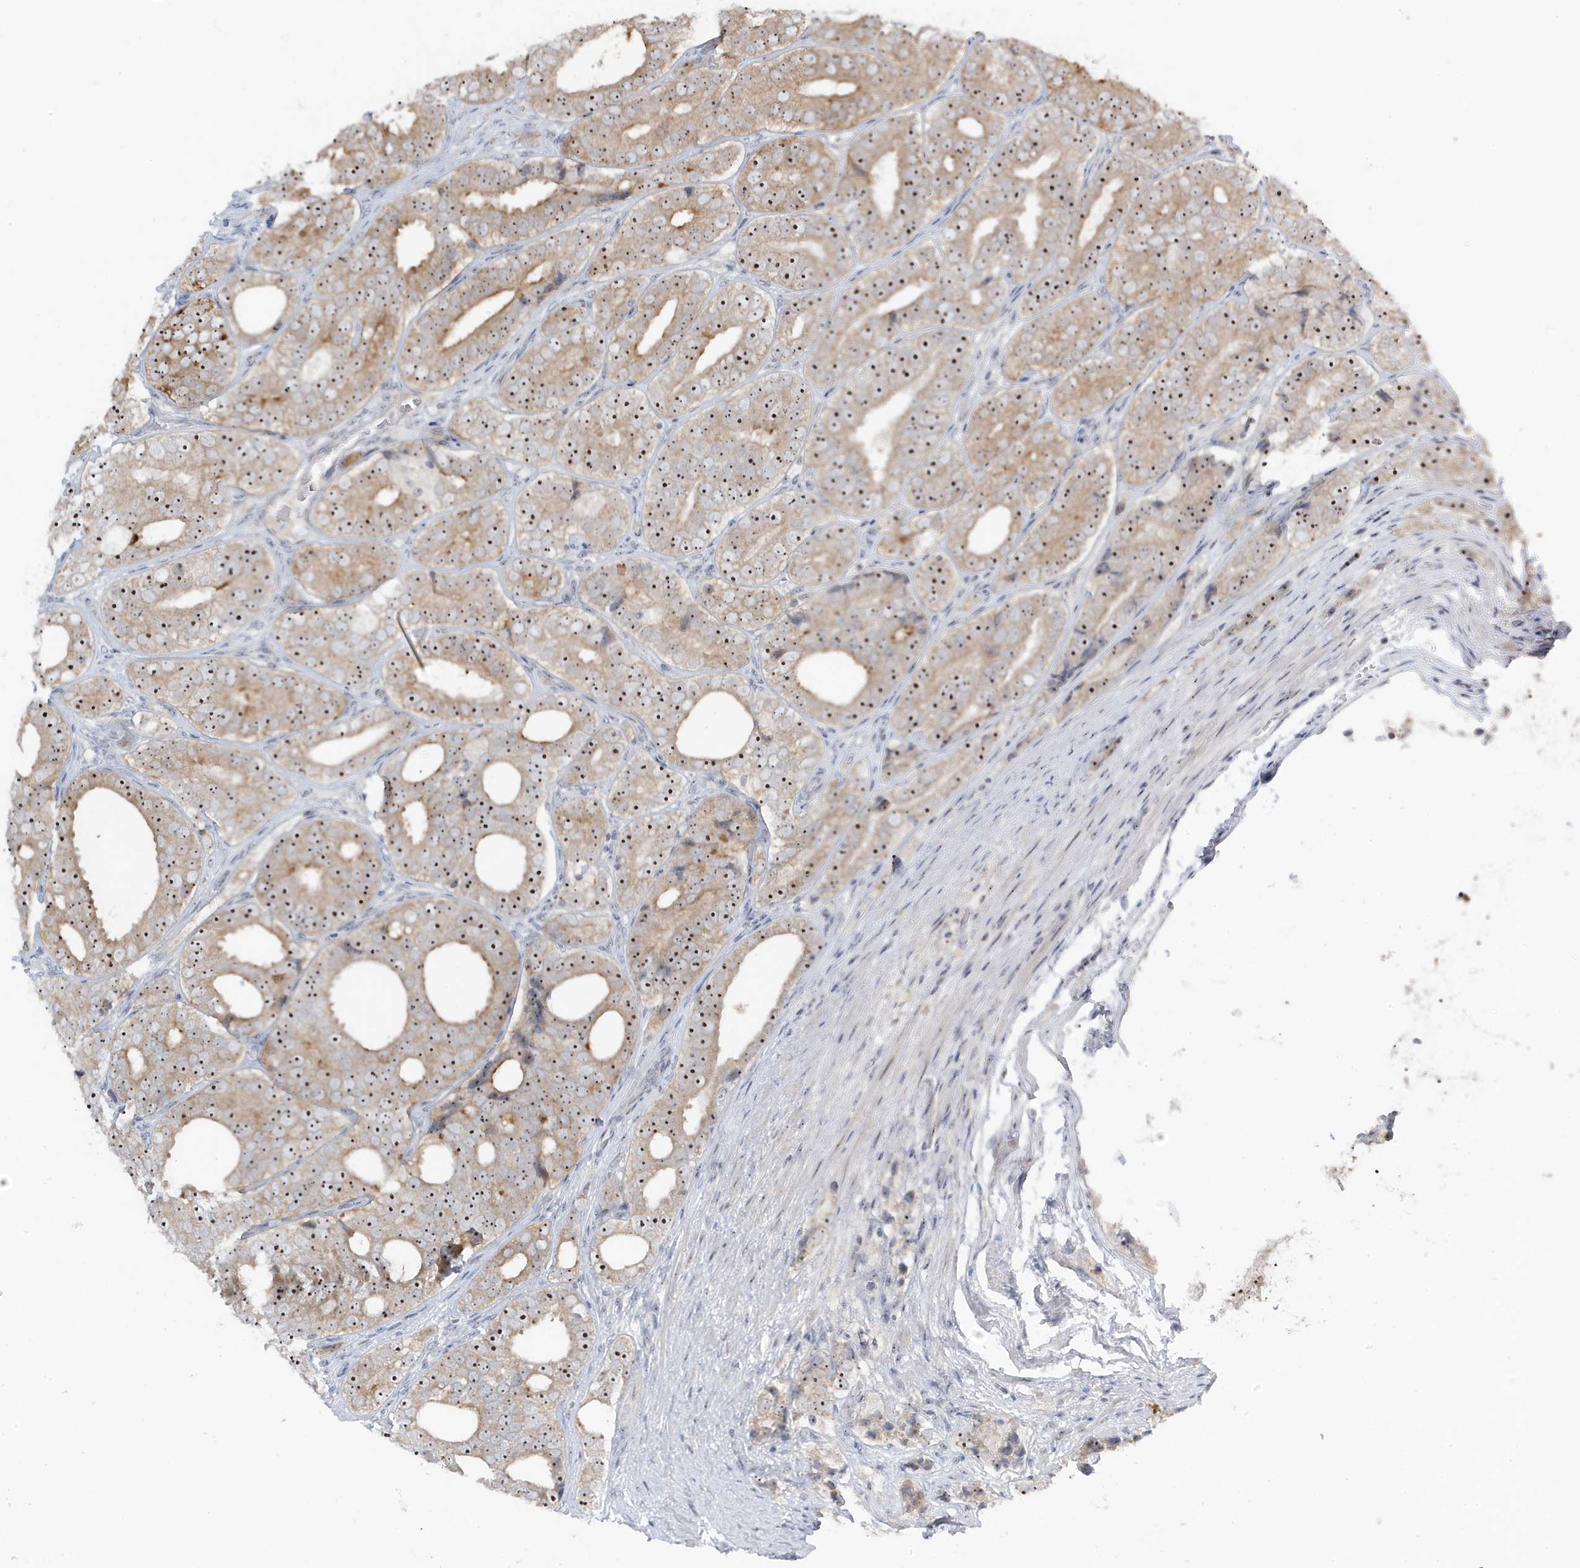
{"staining": {"intensity": "strong", "quantity": ">75%", "location": "cytoplasmic/membranous,nuclear"}, "tissue": "prostate cancer", "cell_type": "Tumor cells", "image_type": "cancer", "snomed": [{"axis": "morphology", "description": "Adenocarcinoma, High grade"}, {"axis": "topography", "description": "Prostate"}], "caption": "Approximately >75% of tumor cells in prostate cancer exhibit strong cytoplasmic/membranous and nuclear protein staining as visualized by brown immunohistochemical staining.", "gene": "TSEN15", "patient": {"sex": "male", "age": 56}}